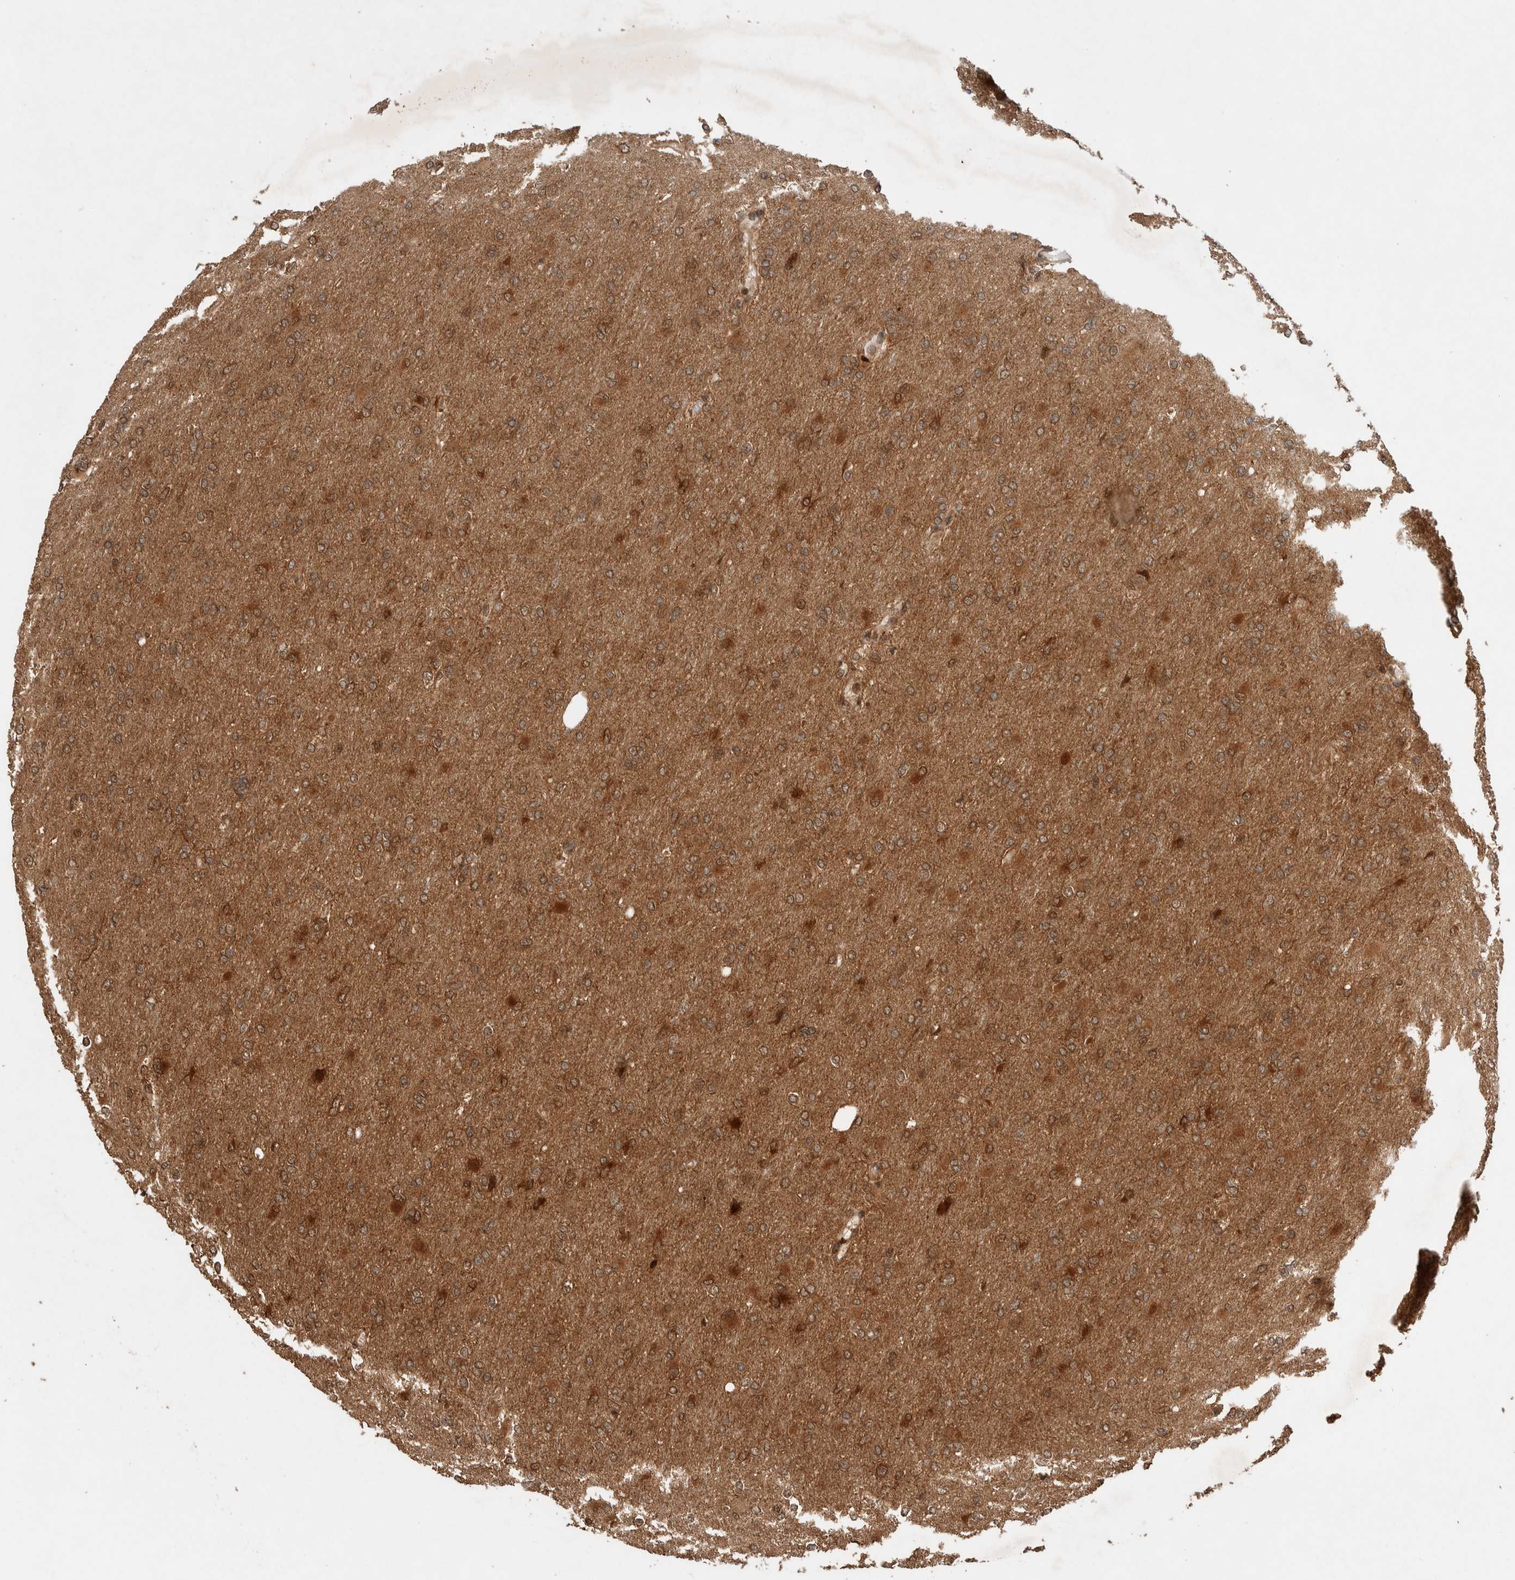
{"staining": {"intensity": "moderate", "quantity": ">75%", "location": "cytoplasmic/membranous"}, "tissue": "glioma", "cell_type": "Tumor cells", "image_type": "cancer", "snomed": [{"axis": "morphology", "description": "Glioma, malignant, High grade"}, {"axis": "topography", "description": "Cerebral cortex"}], "caption": "Glioma tissue reveals moderate cytoplasmic/membranous expression in approximately >75% of tumor cells, visualized by immunohistochemistry.", "gene": "CNTROB", "patient": {"sex": "female", "age": 36}}